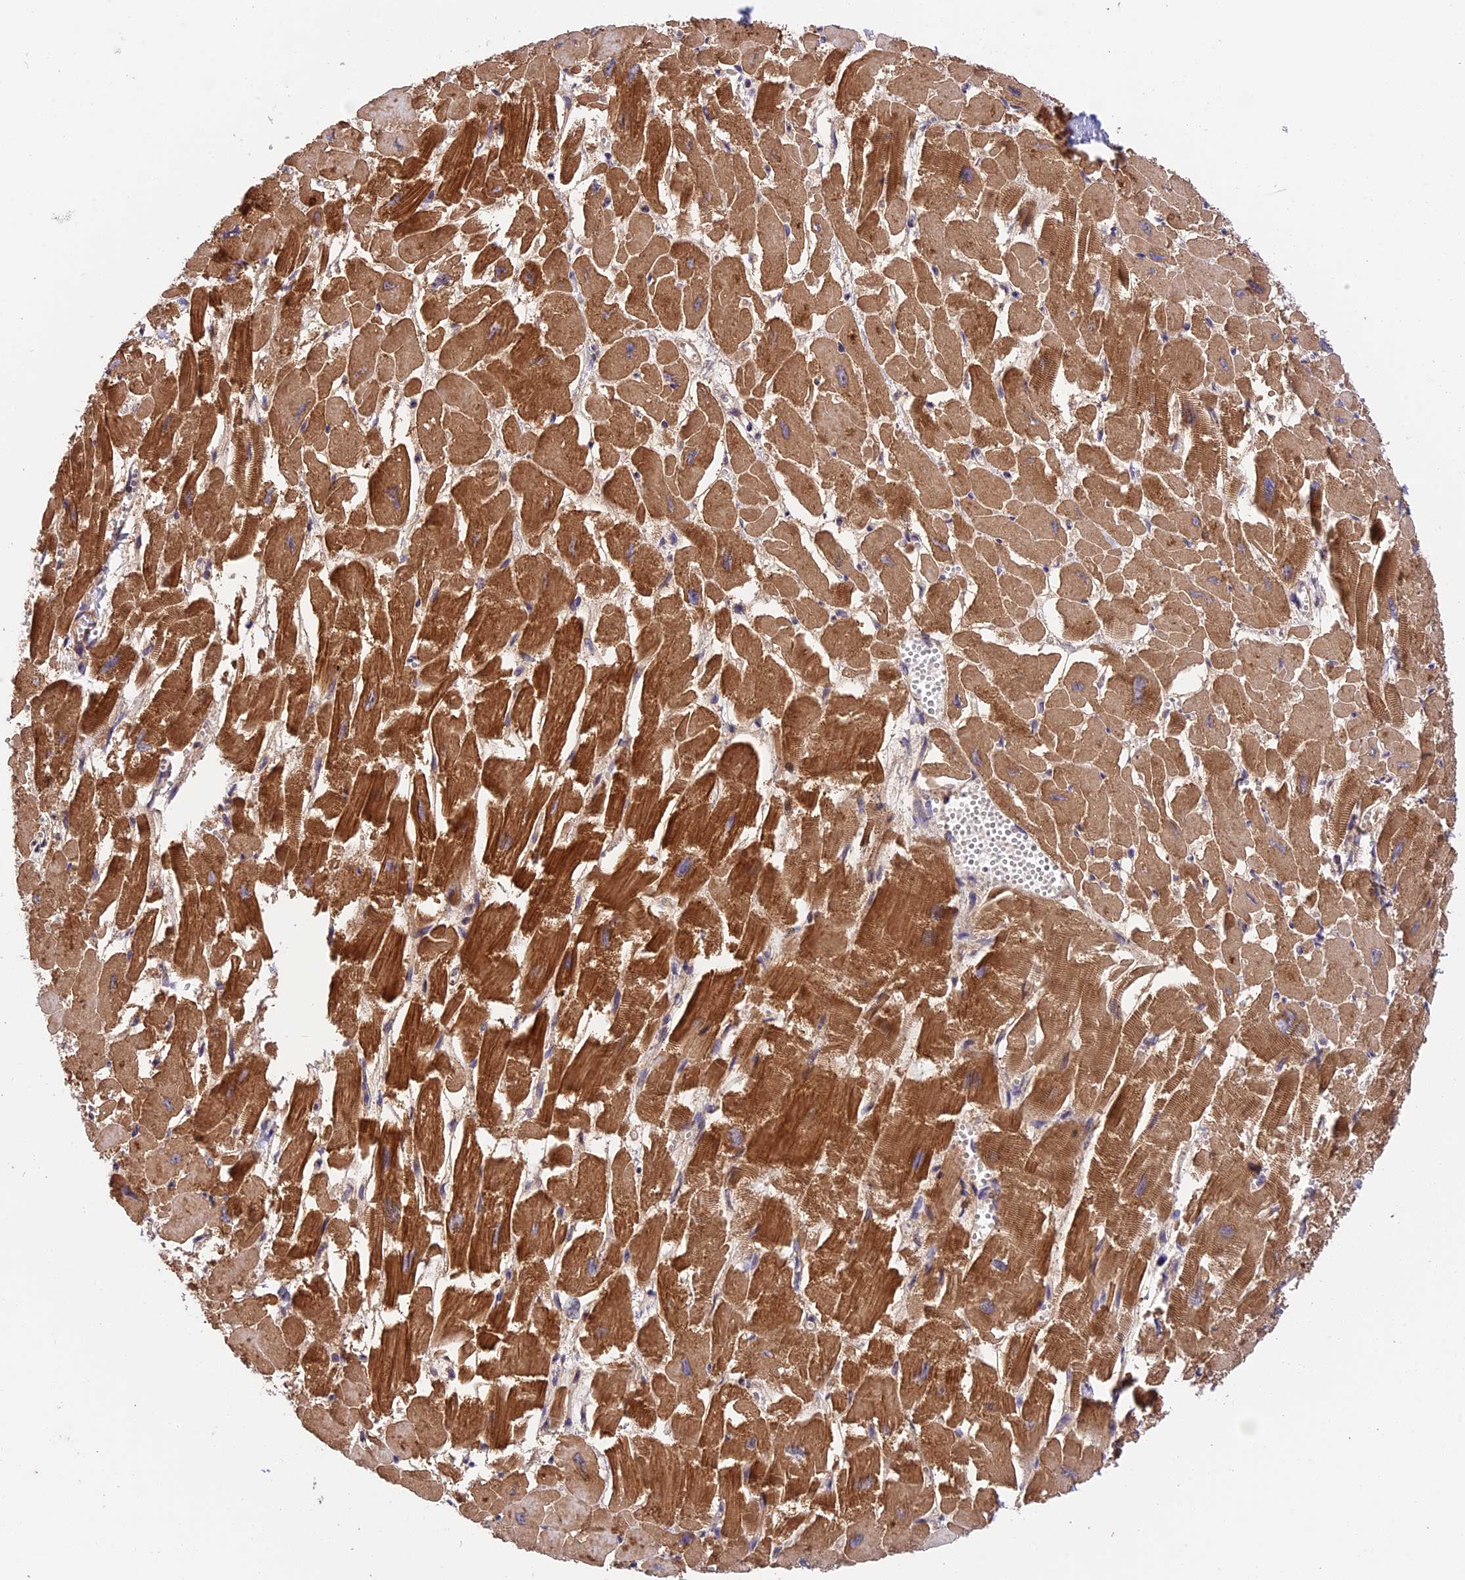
{"staining": {"intensity": "strong", "quantity": ">75%", "location": "cytoplasmic/membranous"}, "tissue": "heart muscle", "cell_type": "Cardiomyocytes", "image_type": "normal", "snomed": [{"axis": "morphology", "description": "Normal tissue, NOS"}, {"axis": "topography", "description": "Heart"}], "caption": "Protein expression by immunohistochemistry (IHC) demonstrates strong cytoplasmic/membranous positivity in about >75% of cardiomyocytes in normal heart muscle.", "gene": "RERGL", "patient": {"sex": "male", "age": 54}}